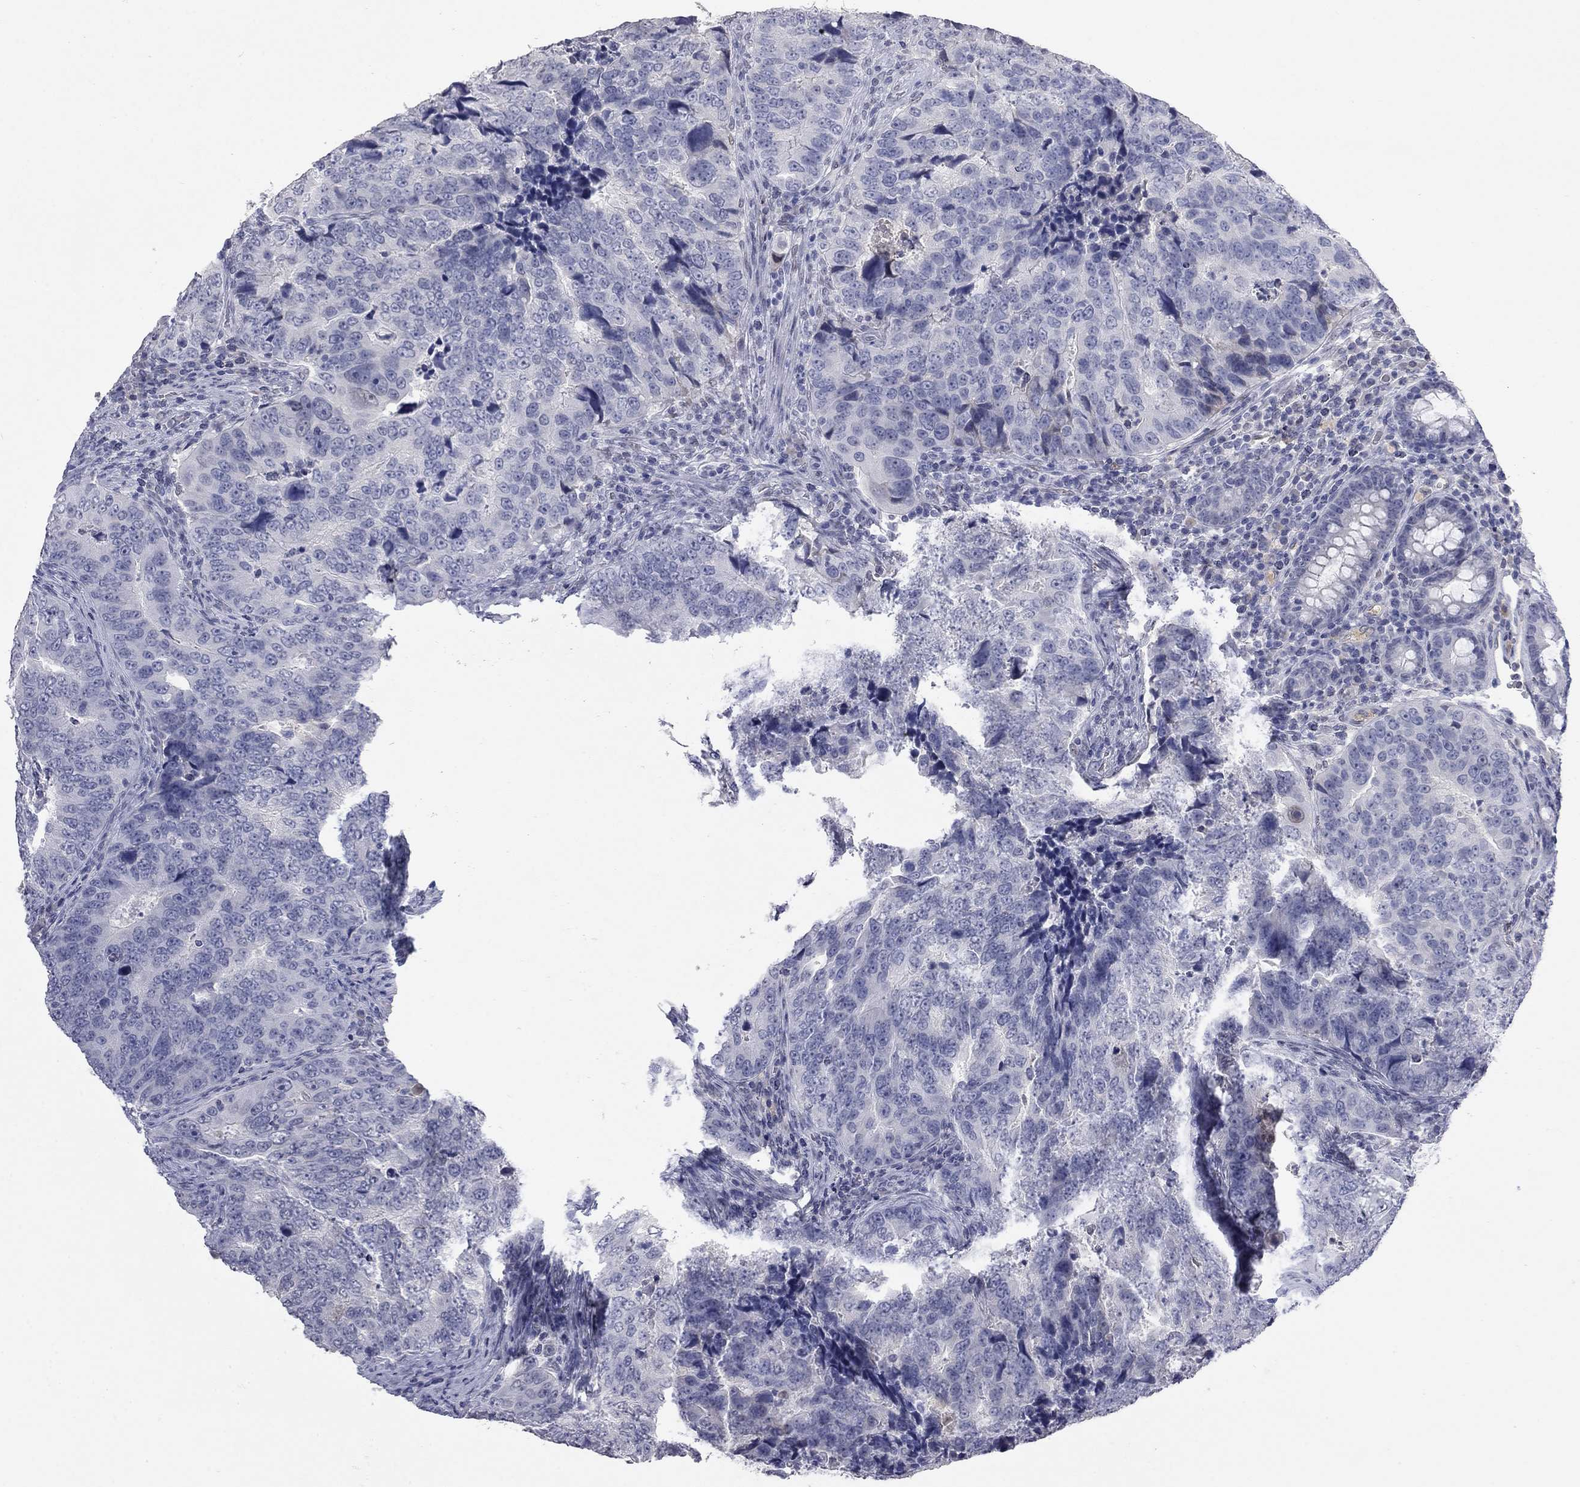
{"staining": {"intensity": "negative", "quantity": "none", "location": "none"}, "tissue": "colorectal cancer", "cell_type": "Tumor cells", "image_type": "cancer", "snomed": [{"axis": "morphology", "description": "Adenocarcinoma, NOS"}, {"axis": "topography", "description": "Colon"}], "caption": "High power microscopy histopathology image of an immunohistochemistry micrograph of colorectal cancer (adenocarcinoma), revealing no significant staining in tumor cells.", "gene": "SLC51A", "patient": {"sex": "female", "age": 72}}